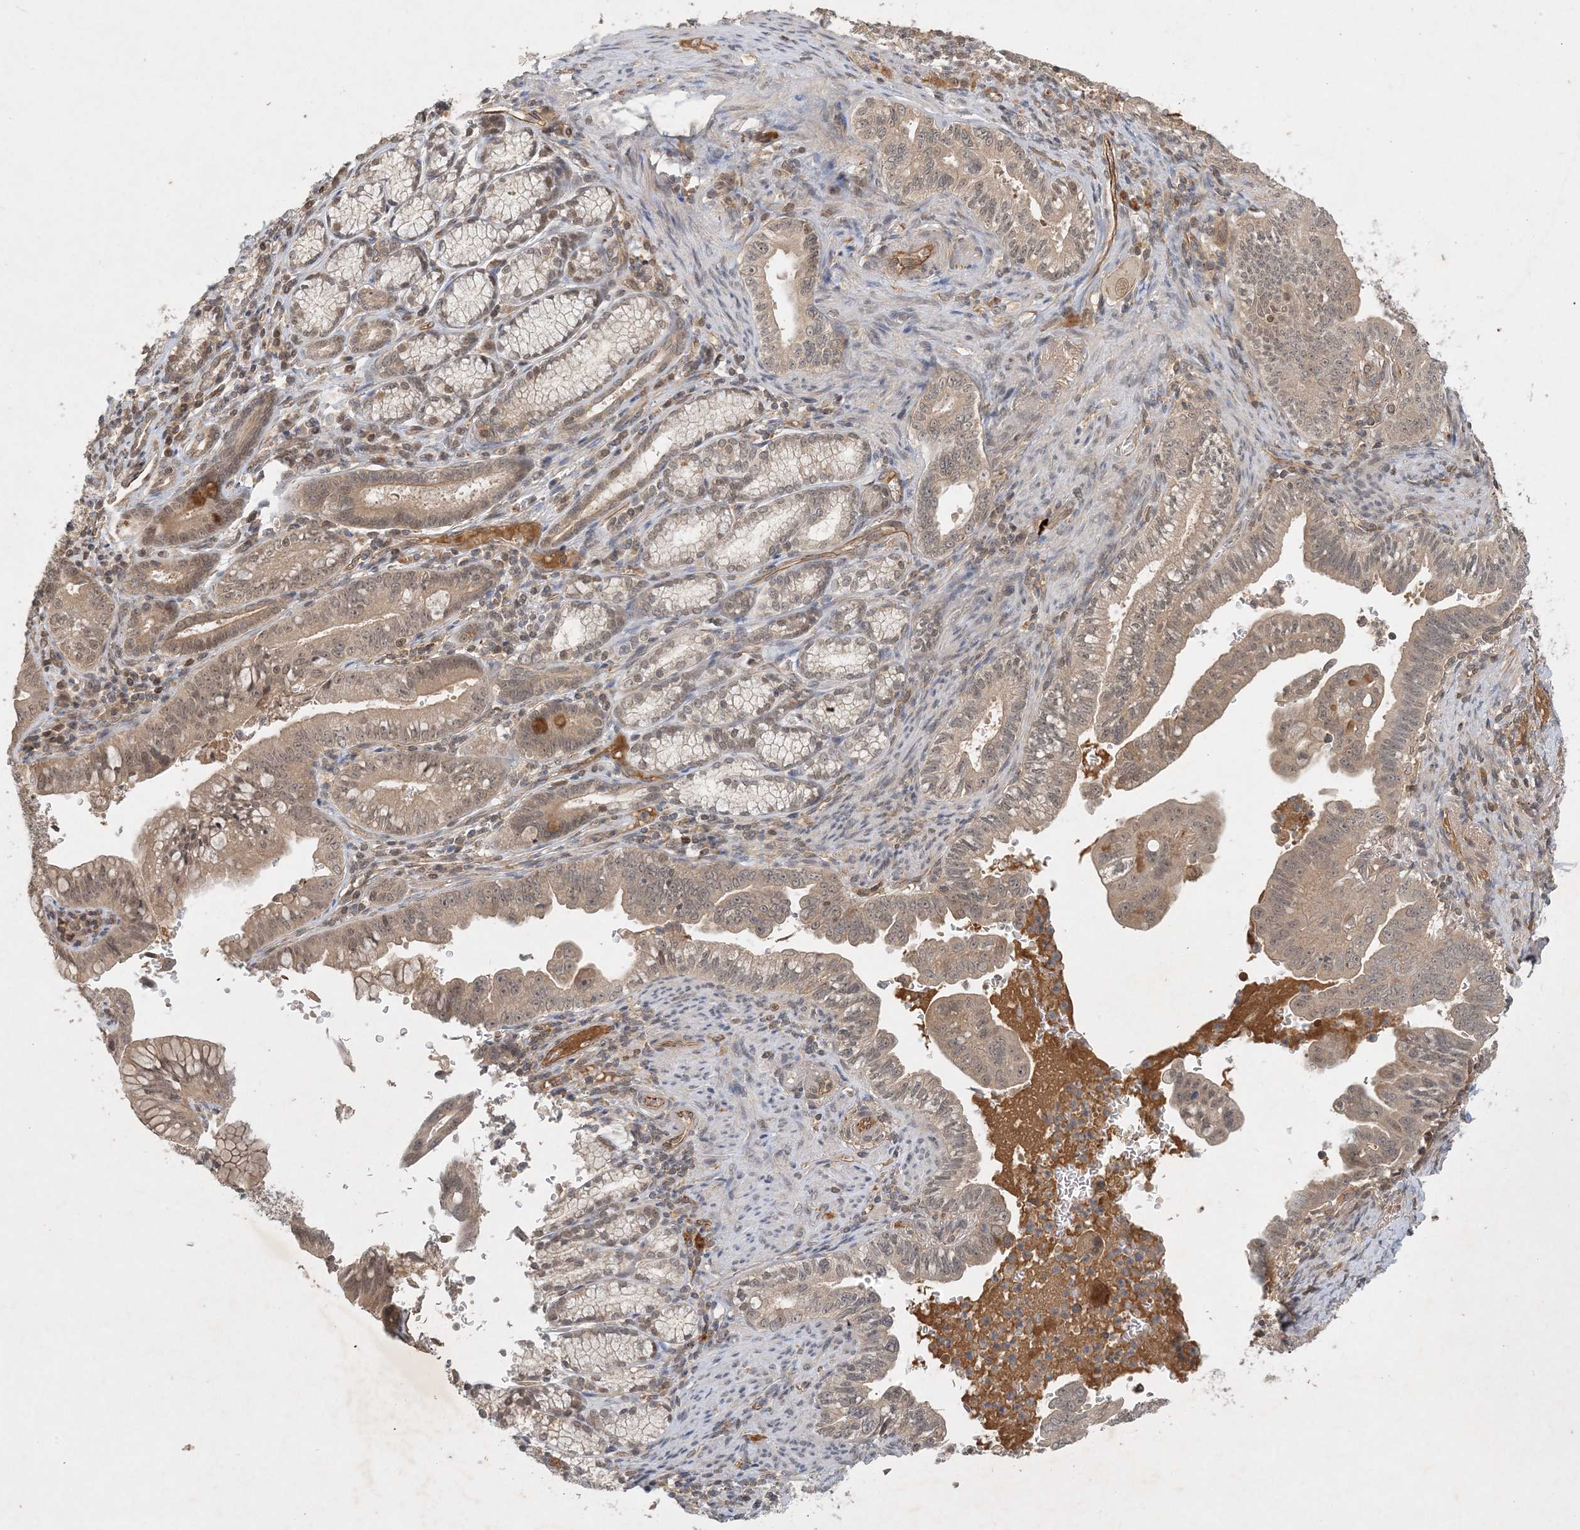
{"staining": {"intensity": "weak", "quantity": ">75%", "location": "cytoplasmic/membranous,nuclear"}, "tissue": "pancreatic cancer", "cell_type": "Tumor cells", "image_type": "cancer", "snomed": [{"axis": "morphology", "description": "Adenocarcinoma, NOS"}, {"axis": "topography", "description": "Pancreas"}], "caption": "DAB immunohistochemical staining of human adenocarcinoma (pancreatic) exhibits weak cytoplasmic/membranous and nuclear protein positivity in approximately >75% of tumor cells.", "gene": "ZCCHC4", "patient": {"sex": "male", "age": 70}}